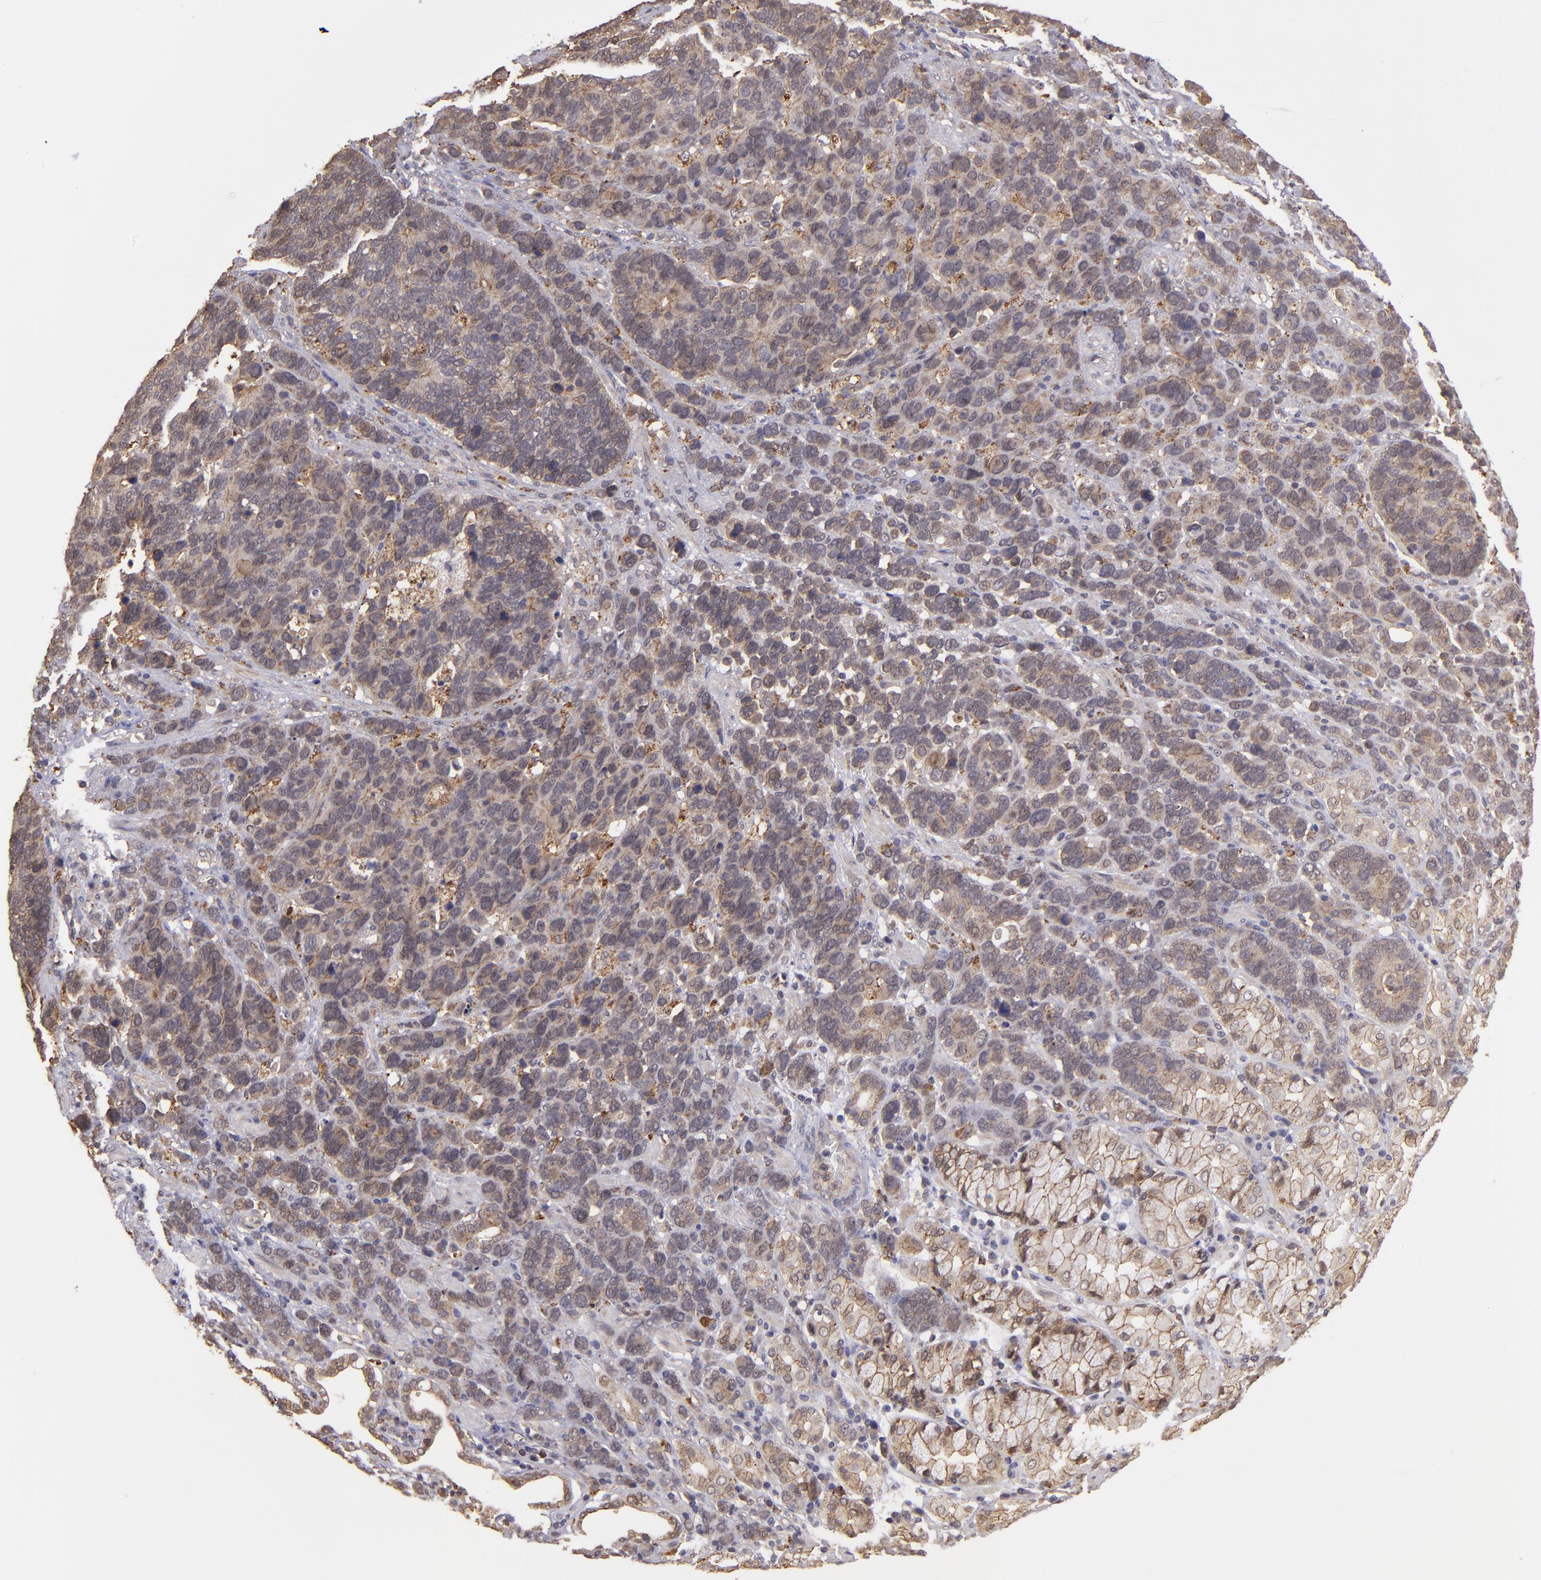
{"staining": {"intensity": "weak", "quantity": "25%-75%", "location": "cytoplasmic/membranous"}, "tissue": "stomach cancer", "cell_type": "Tumor cells", "image_type": "cancer", "snomed": [{"axis": "morphology", "description": "Adenocarcinoma, NOS"}, {"axis": "topography", "description": "Stomach, upper"}], "caption": "The photomicrograph demonstrates immunohistochemical staining of stomach adenocarcinoma. There is weak cytoplasmic/membranous staining is seen in about 25%-75% of tumor cells.", "gene": "SIPA1L1", "patient": {"sex": "male", "age": 71}}